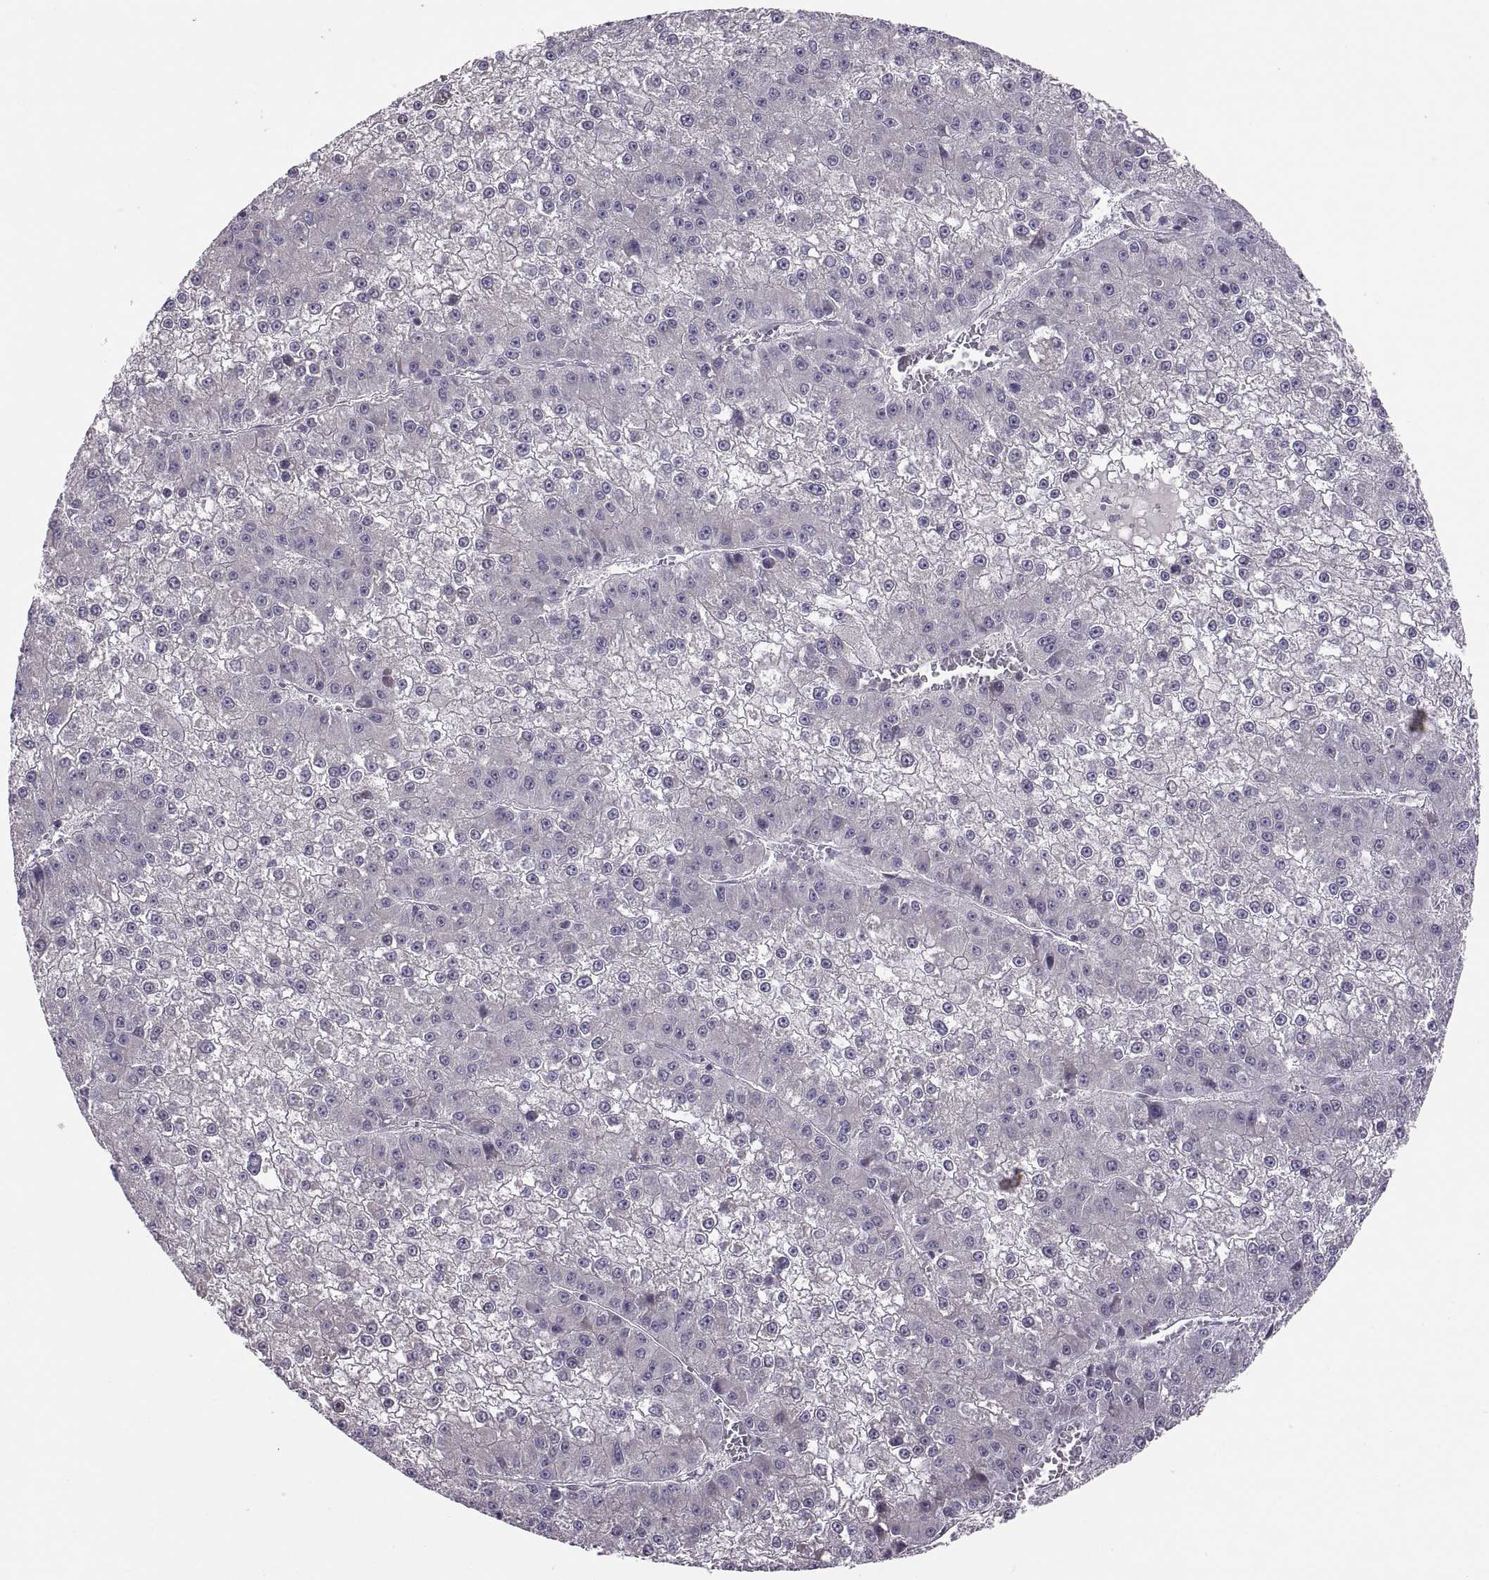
{"staining": {"intensity": "negative", "quantity": "none", "location": "none"}, "tissue": "liver cancer", "cell_type": "Tumor cells", "image_type": "cancer", "snomed": [{"axis": "morphology", "description": "Carcinoma, Hepatocellular, NOS"}, {"axis": "topography", "description": "Liver"}], "caption": "Immunohistochemistry (IHC) photomicrograph of hepatocellular carcinoma (liver) stained for a protein (brown), which demonstrates no staining in tumor cells. (Brightfield microscopy of DAB (3,3'-diaminobenzidine) IHC at high magnification).", "gene": "ACSBG2", "patient": {"sex": "female", "age": 73}}